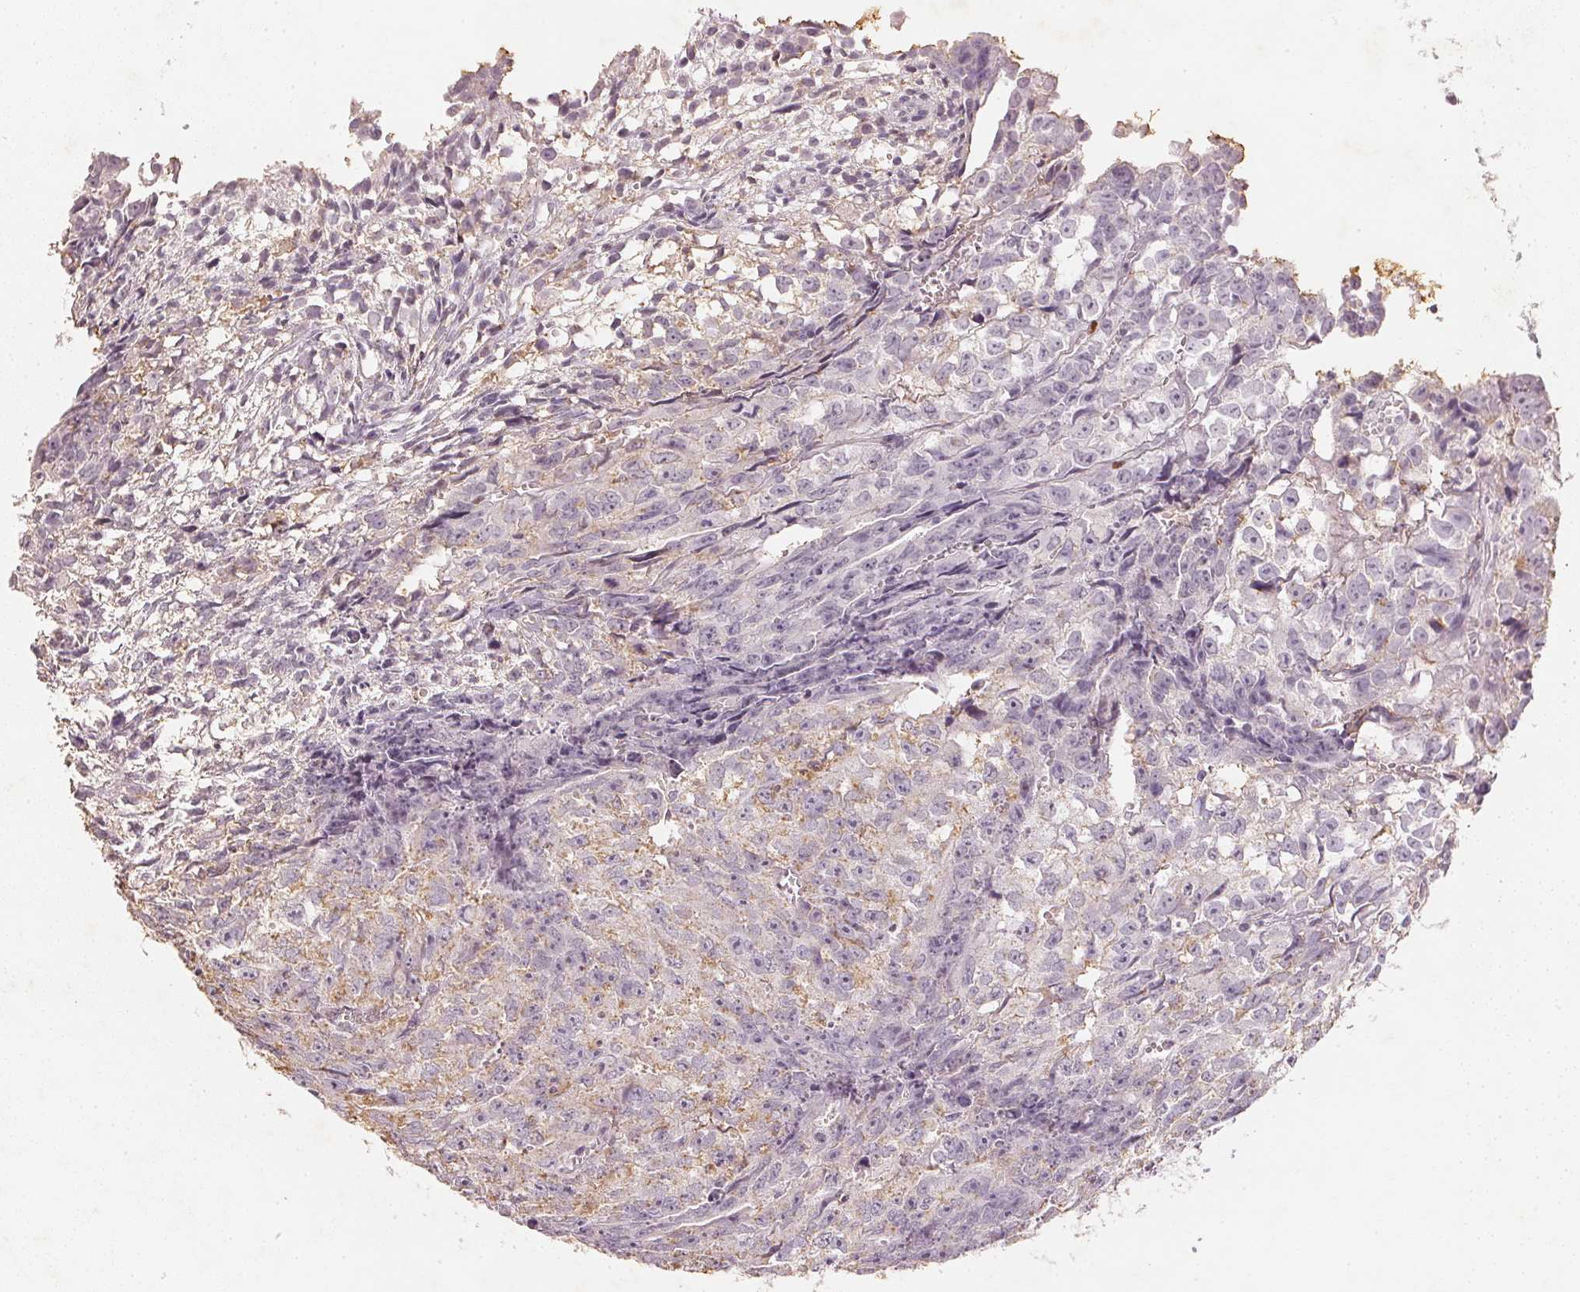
{"staining": {"intensity": "weak", "quantity": "<25%", "location": "cytoplasmic/membranous"}, "tissue": "testis cancer", "cell_type": "Tumor cells", "image_type": "cancer", "snomed": [{"axis": "morphology", "description": "Carcinoma, Embryonal, NOS"}, {"axis": "morphology", "description": "Teratoma, malignant, NOS"}, {"axis": "topography", "description": "Testis"}], "caption": "Tumor cells show no significant staining in testis malignant teratoma.", "gene": "SMTN", "patient": {"sex": "male", "age": 24}}